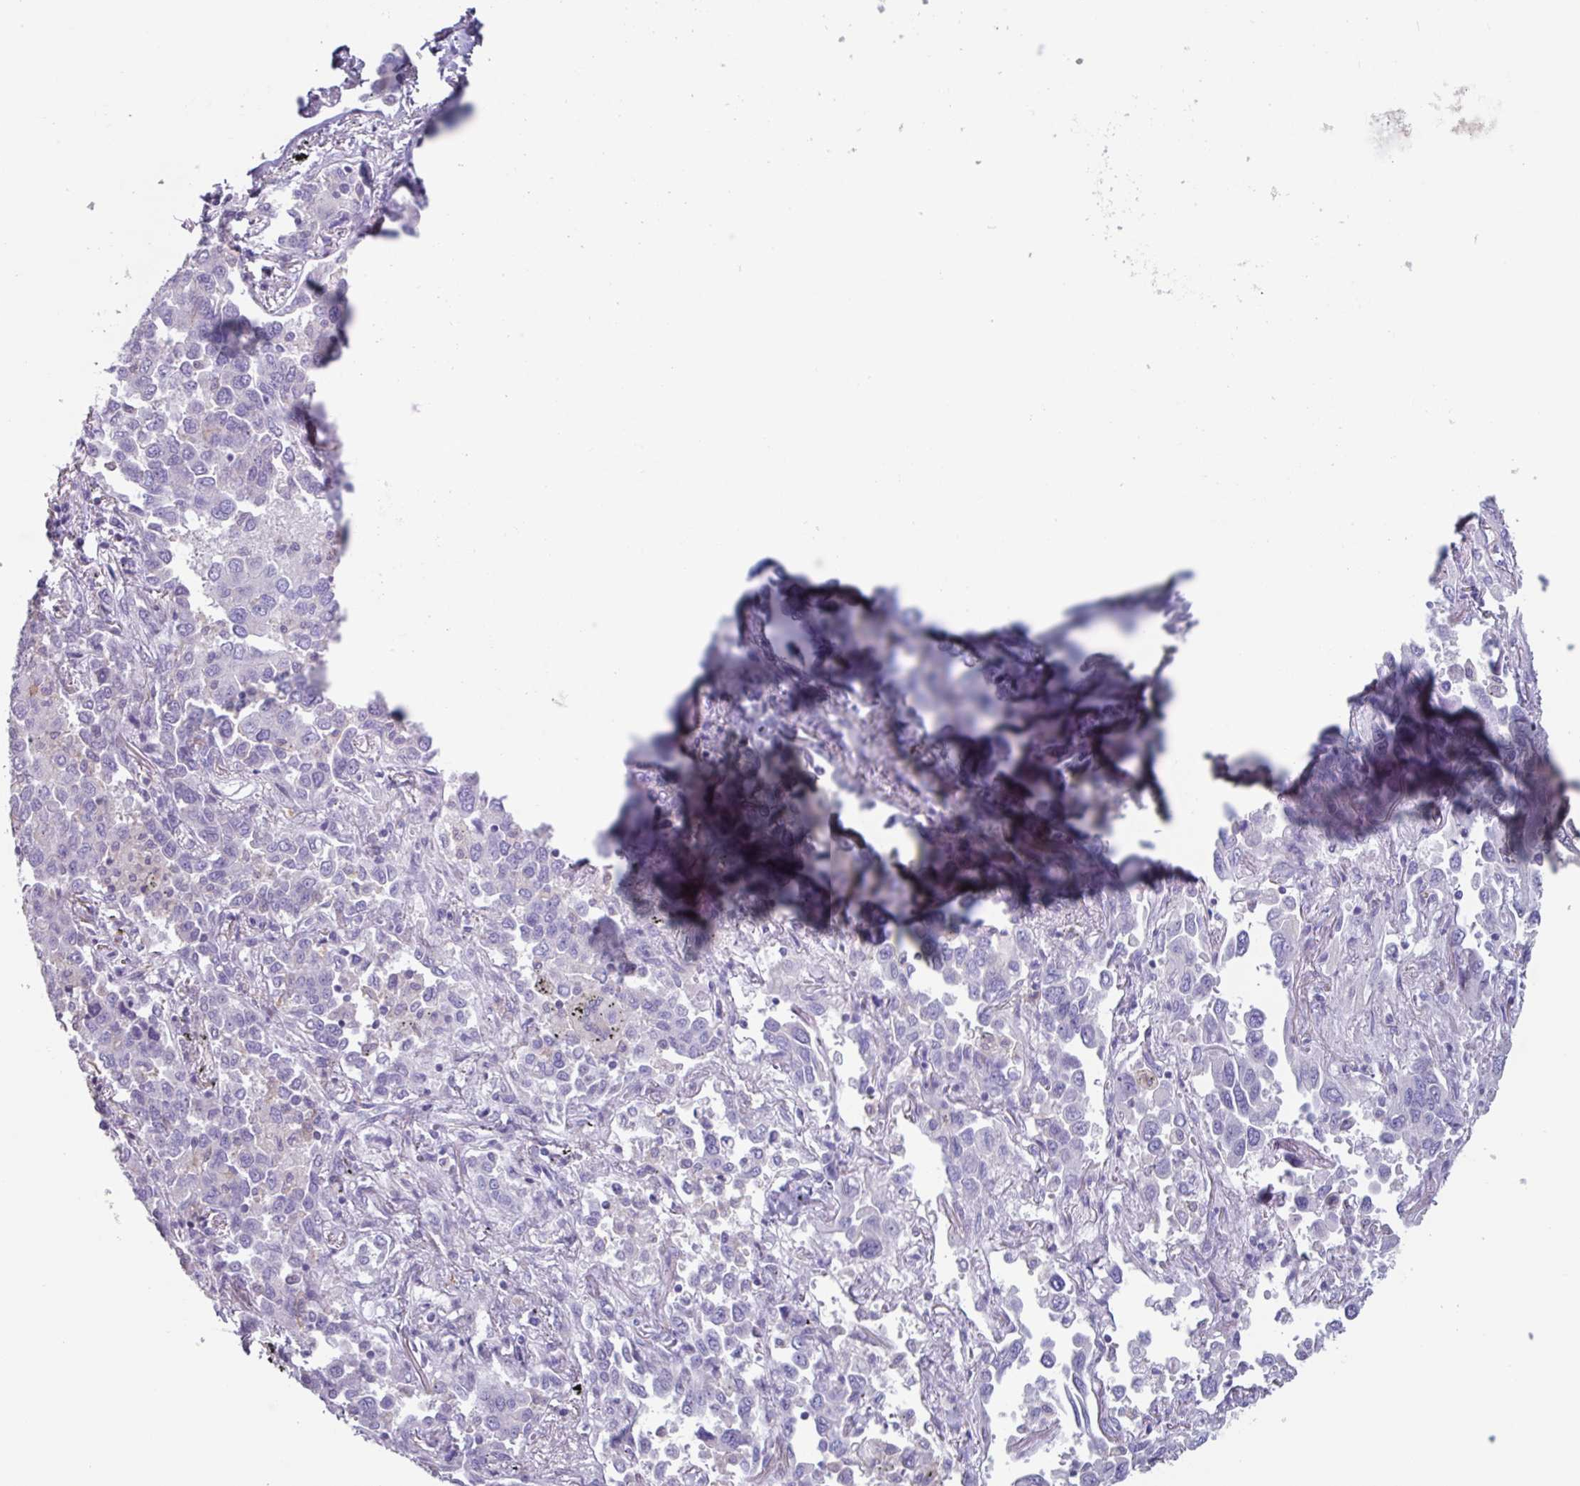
{"staining": {"intensity": "negative", "quantity": "none", "location": "none"}, "tissue": "lung cancer", "cell_type": "Tumor cells", "image_type": "cancer", "snomed": [{"axis": "morphology", "description": "Adenocarcinoma, NOS"}, {"axis": "topography", "description": "Lung"}], "caption": "Adenocarcinoma (lung) was stained to show a protein in brown. There is no significant staining in tumor cells. The staining is performed using DAB brown chromogen with nuclei counter-stained in using hematoxylin.", "gene": "ADGRE1", "patient": {"sex": "male", "age": 67}}